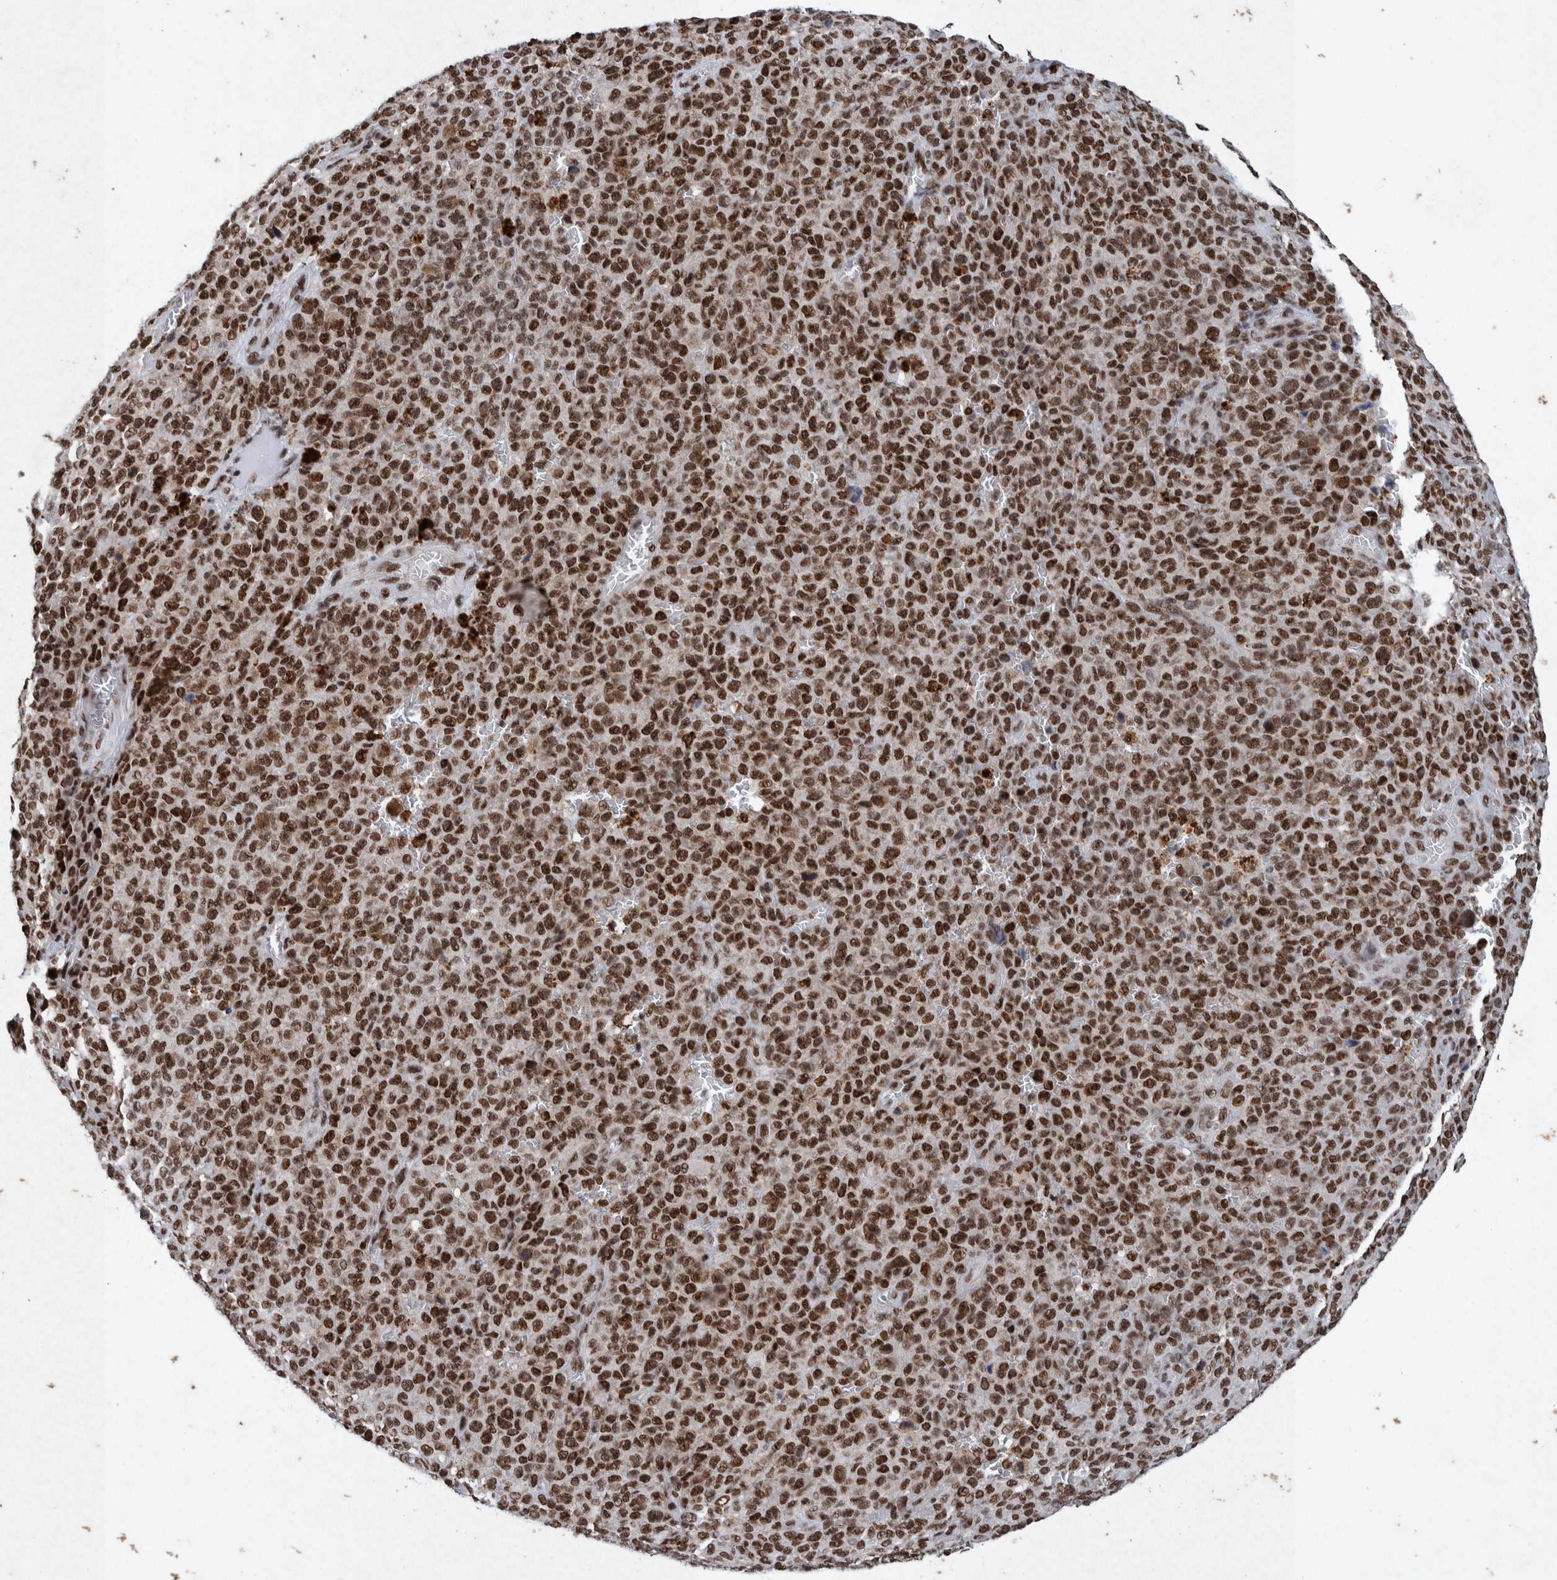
{"staining": {"intensity": "strong", "quantity": ">75%", "location": "nuclear"}, "tissue": "melanoma", "cell_type": "Tumor cells", "image_type": "cancer", "snomed": [{"axis": "morphology", "description": "Malignant melanoma, NOS"}, {"axis": "topography", "description": "Skin"}], "caption": "Human melanoma stained with a protein marker exhibits strong staining in tumor cells.", "gene": "TAF10", "patient": {"sex": "female", "age": 82}}